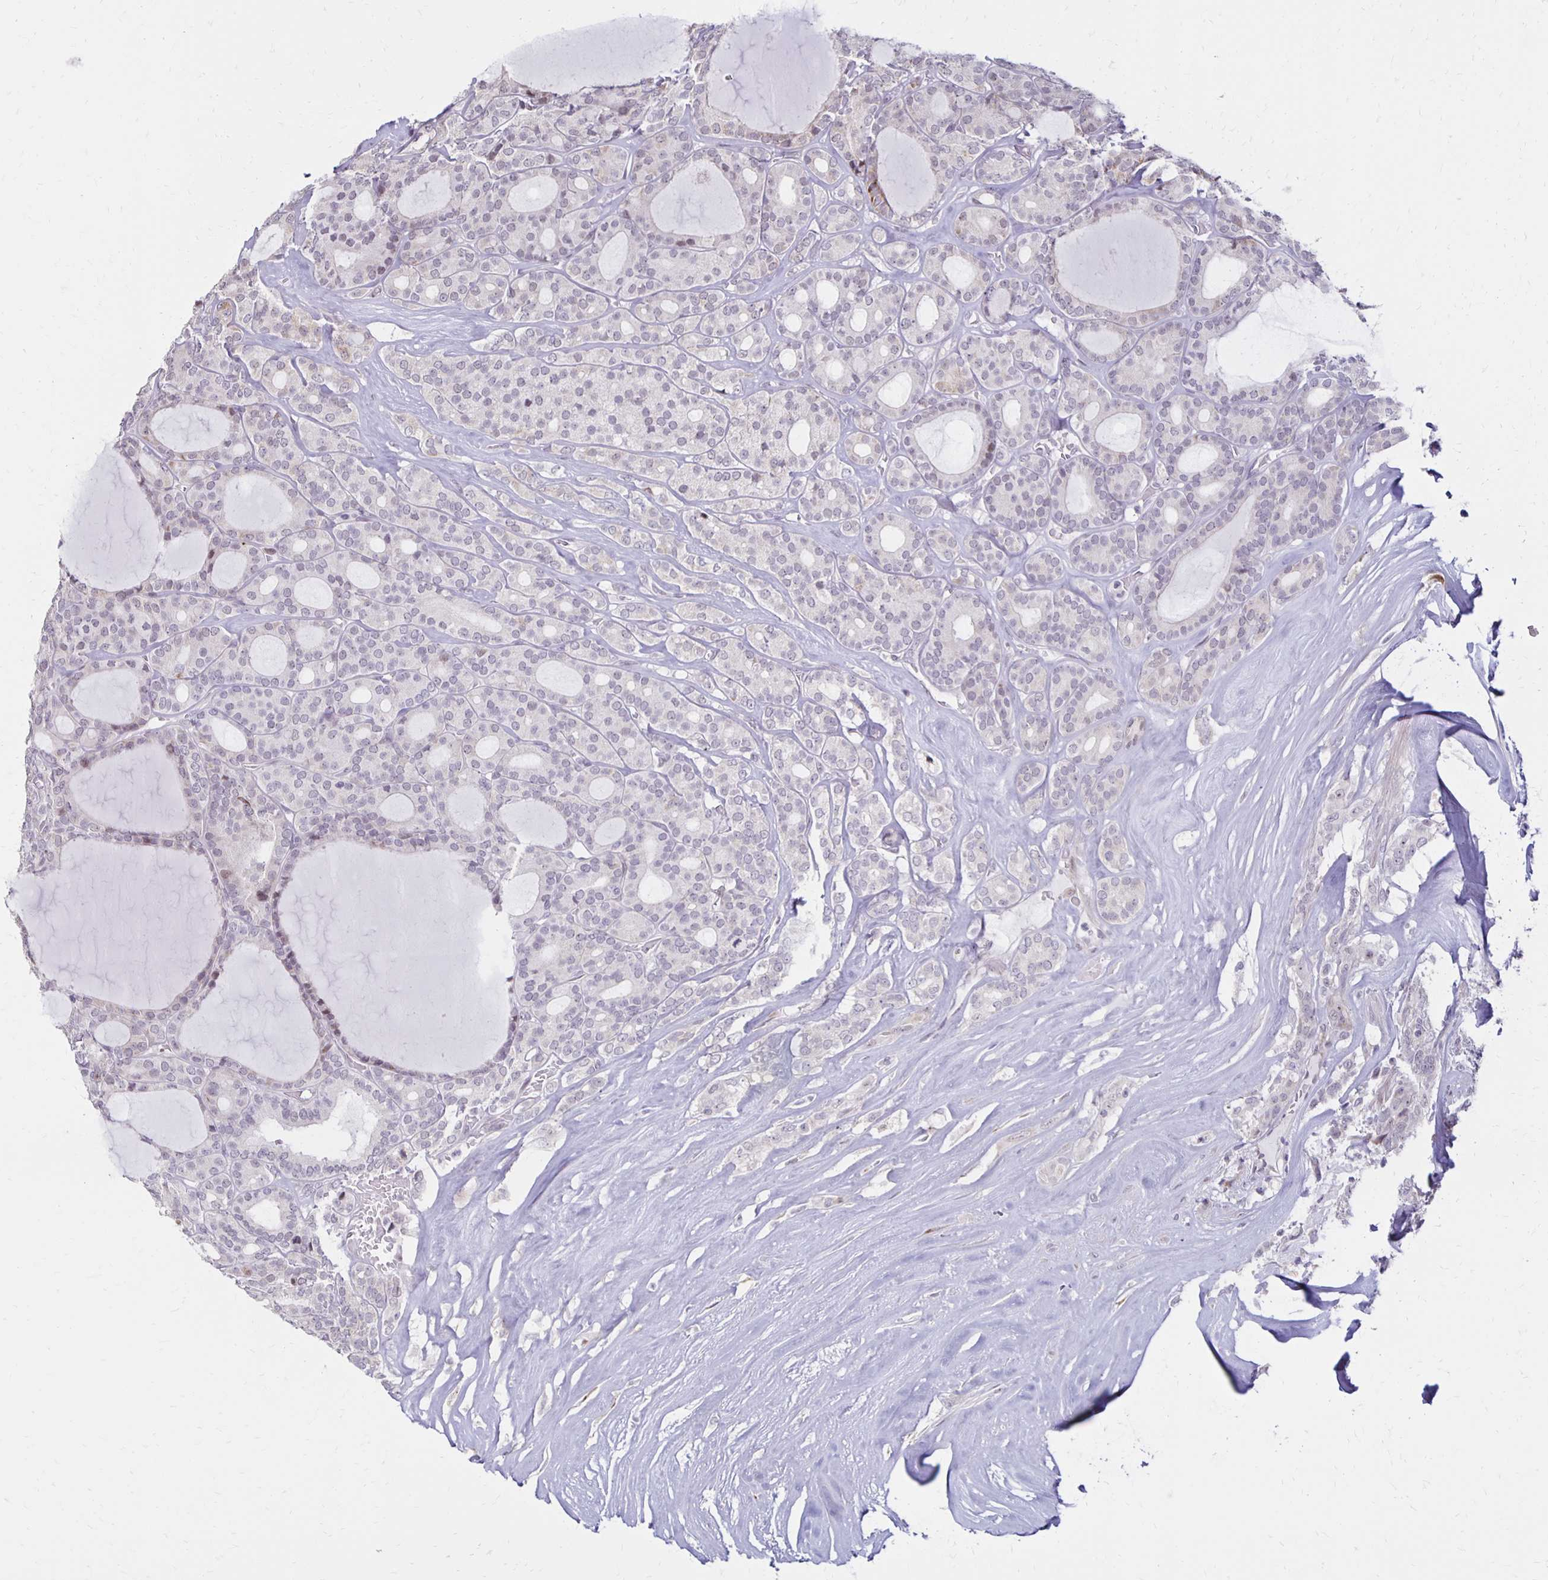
{"staining": {"intensity": "weak", "quantity": "<25%", "location": "nuclear"}, "tissue": "thyroid cancer", "cell_type": "Tumor cells", "image_type": "cancer", "snomed": [{"axis": "morphology", "description": "Follicular adenoma carcinoma, NOS"}, {"axis": "topography", "description": "Thyroid gland"}], "caption": "The histopathology image reveals no staining of tumor cells in follicular adenoma carcinoma (thyroid). Brightfield microscopy of immunohistochemistry (IHC) stained with DAB (brown) and hematoxylin (blue), captured at high magnification.", "gene": "DAGLA", "patient": {"sex": "male", "age": 74}}